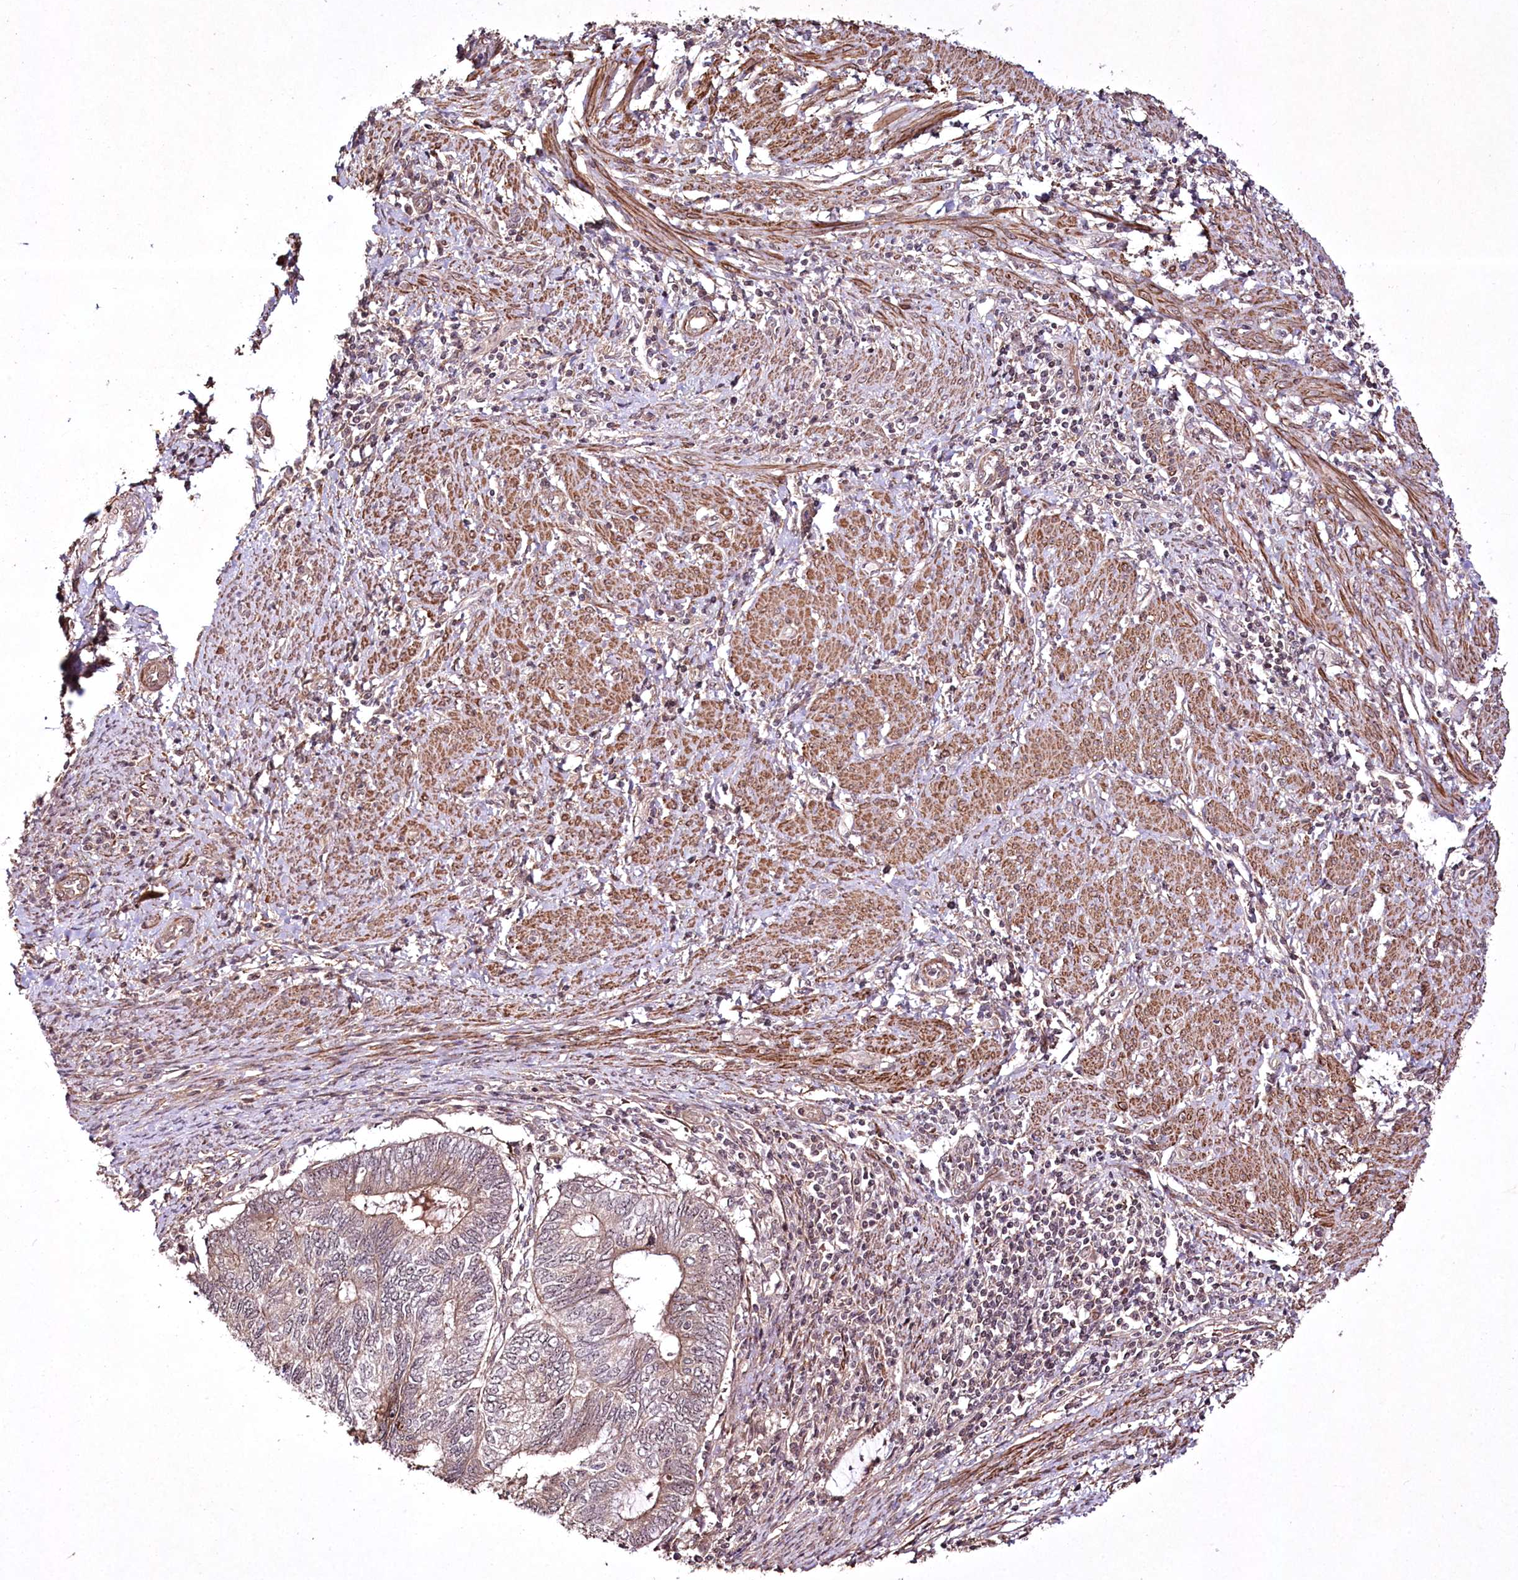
{"staining": {"intensity": "weak", "quantity": "<25%", "location": "cytoplasmic/membranous,nuclear"}, "tissue": "endometrial cancer", "cell_type": "Tumor cells", "image_type": "cancer", "snomed": [{"axis": "morphology", "description": "Adenocarcinoma, NOS"}, {"axis": "topography", "description": "Uterus"}, {"axis": "topography", "description": "Endometrium"}], "caption": "Tumor cells show no significant positivity in endometrial adenocarcinoma.", "gene": "CCDC59", "patient": {"sex": "female", "age": 70}}